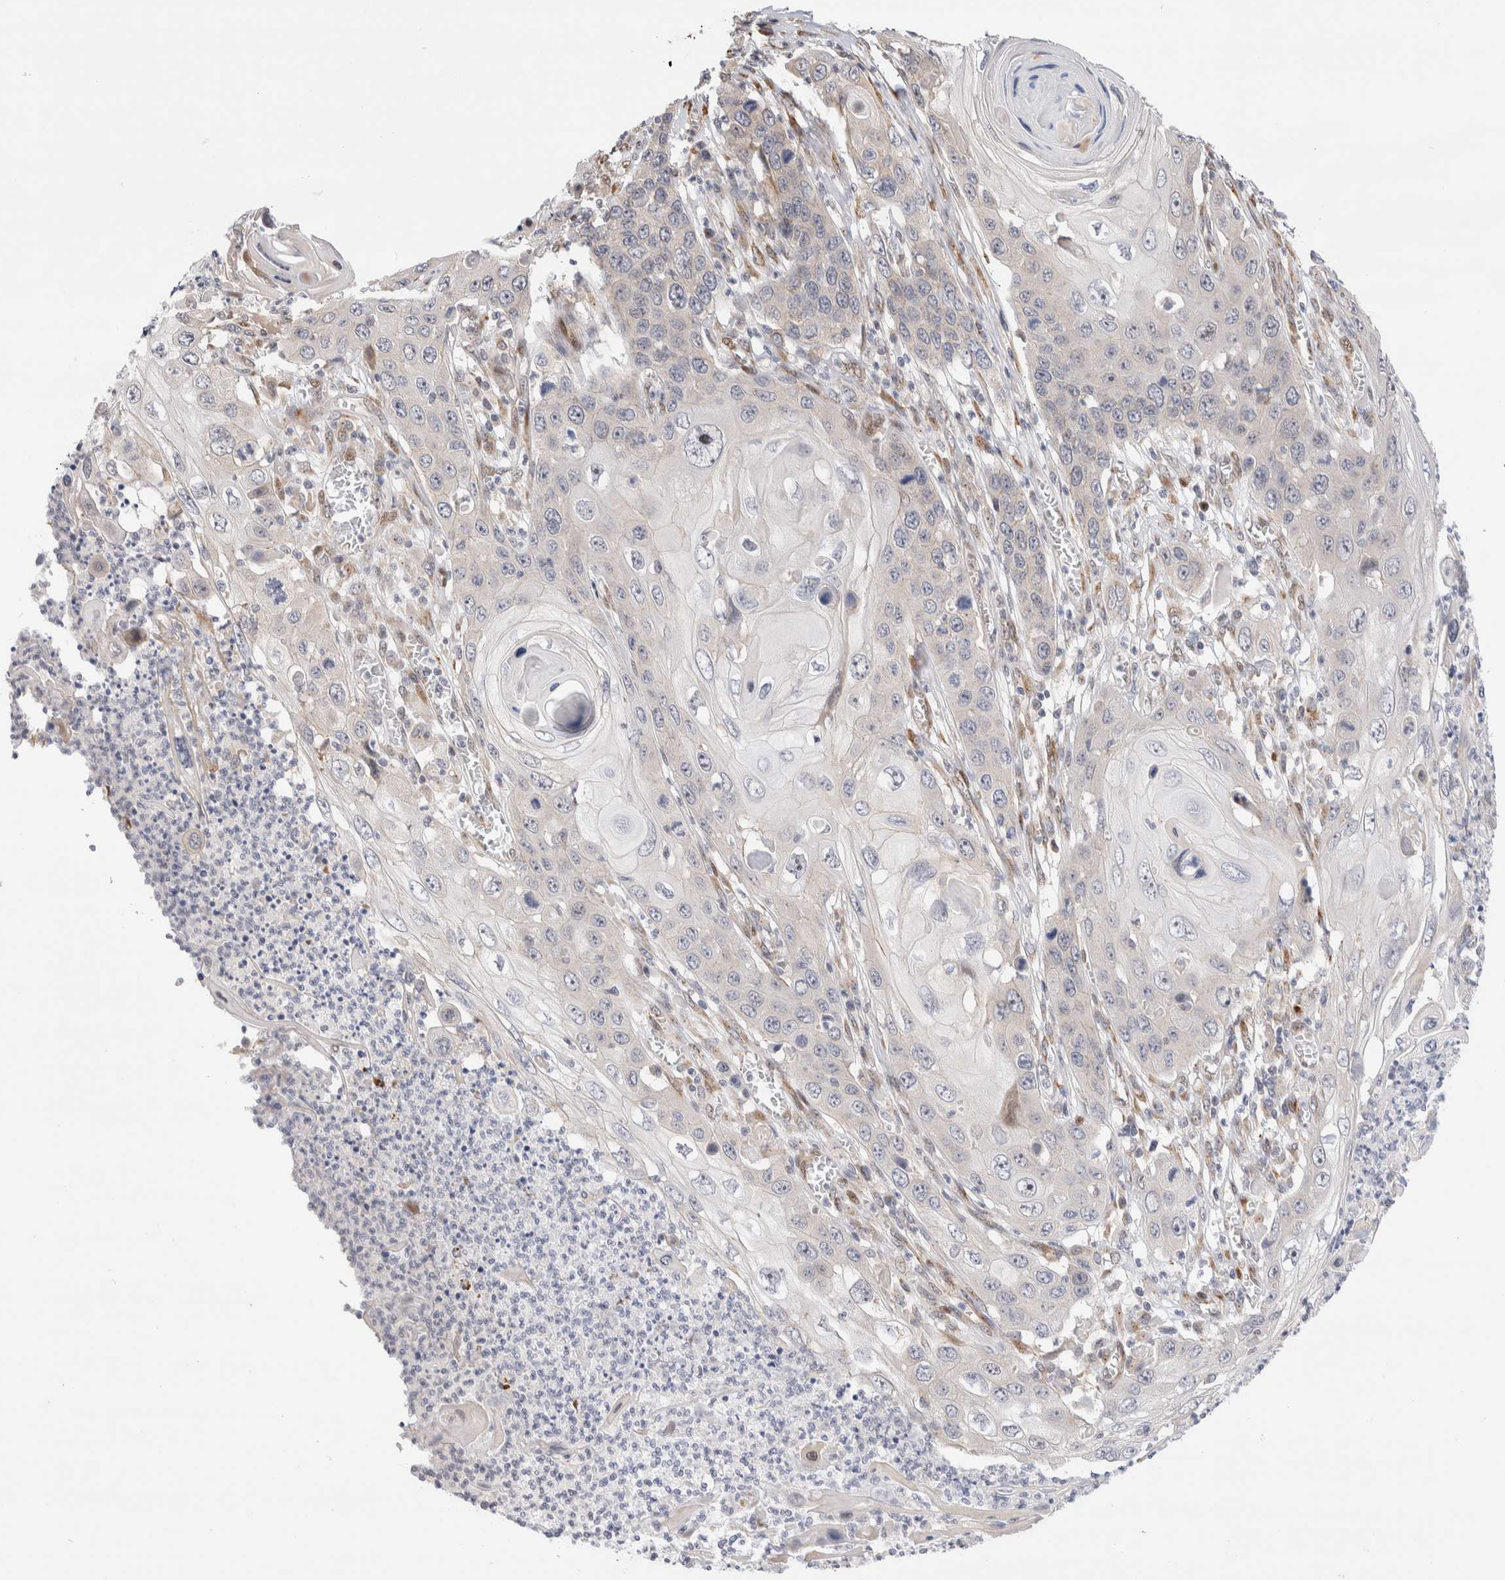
{"staining": {"intensity": "negative", "quantity": "none", "location": "none"}, "tissue": "skin cancer", "cell_type": "Tumor cells", "image_type": "cancer", "snomed": [{"axis": "morphology", "description": "Squamous cell carcinoma, NOS"}, {"axis": "topography", "description": "Skin"}], "caption": "Tumor cells are negative for protein expression in human skin squamous cell carcinoma.", "gene": "NSMAF", "patient": {"sex": "male", "age": 55}}